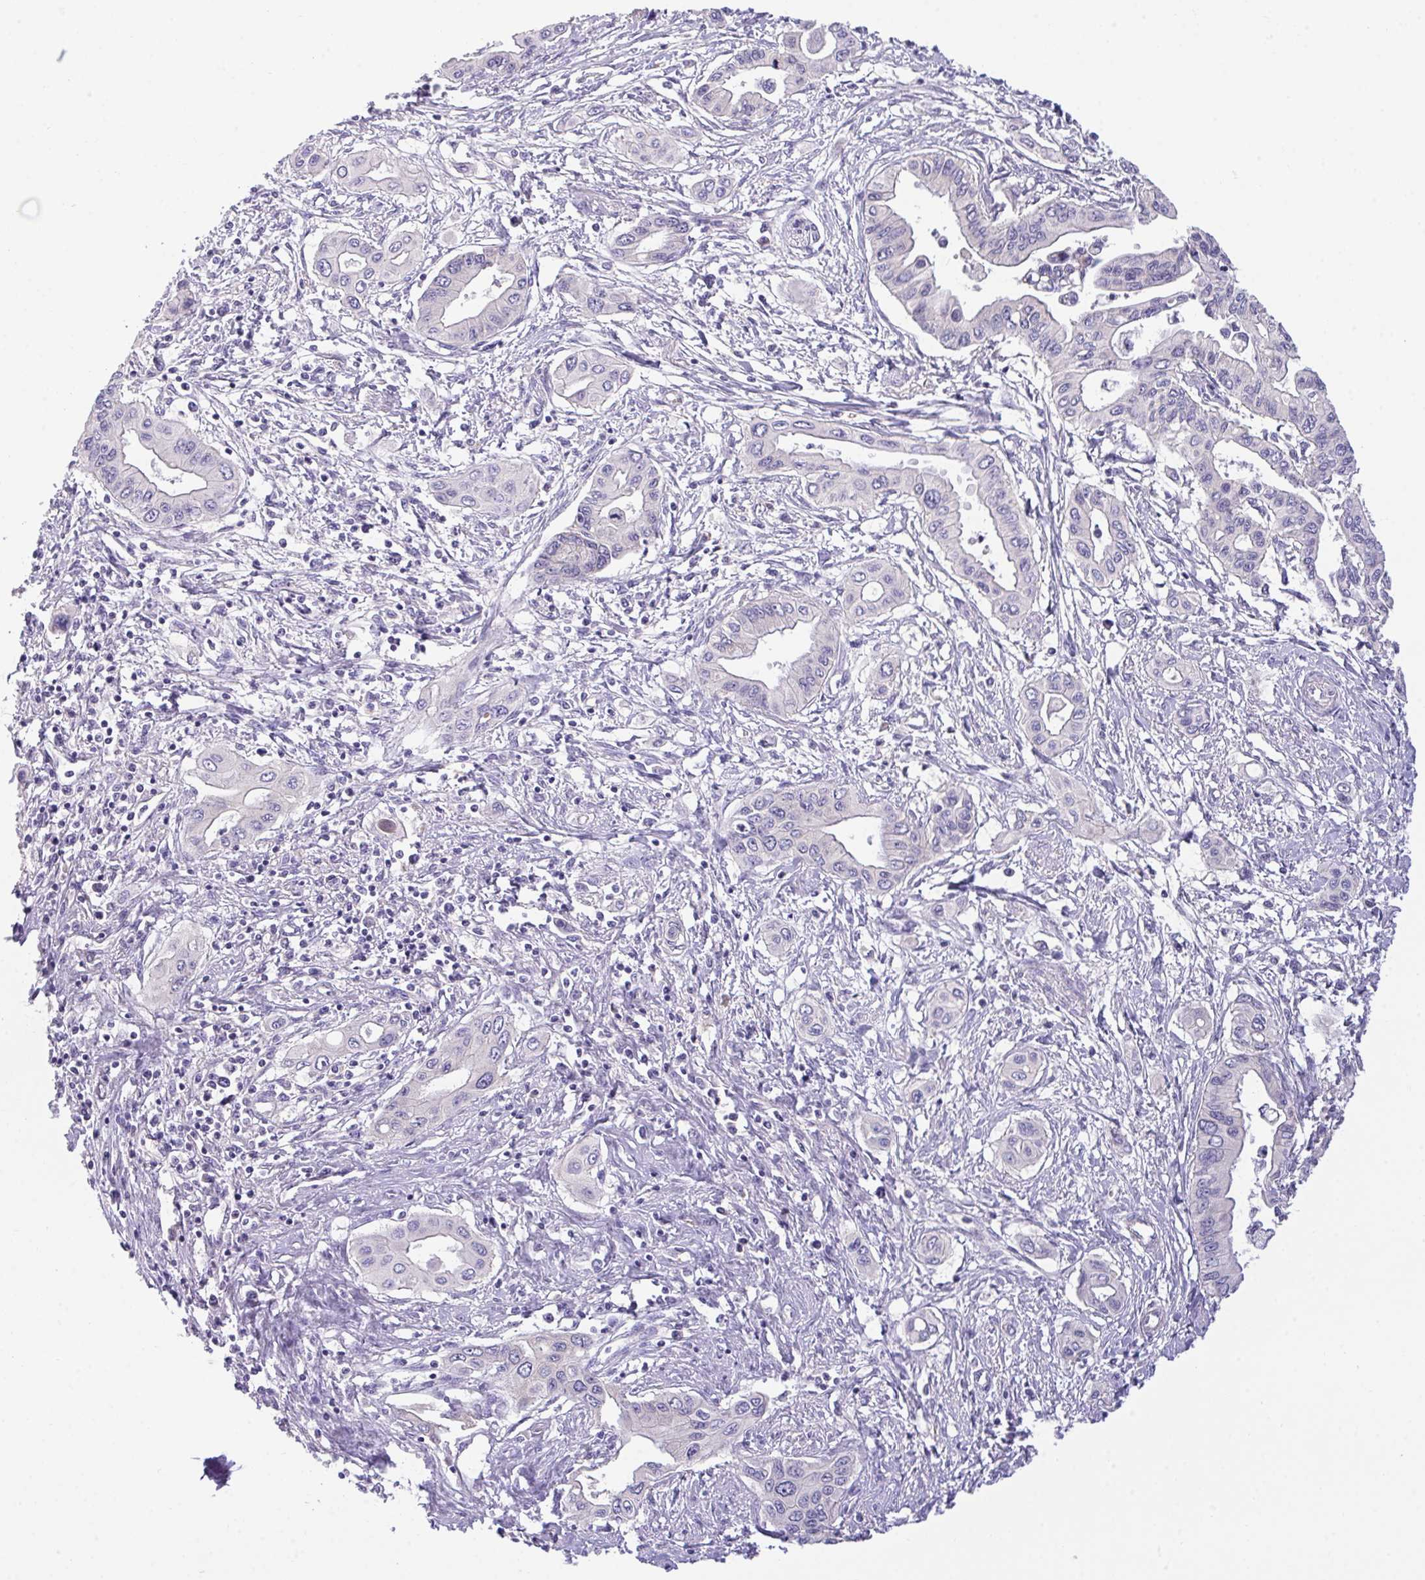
{"staining": {"intensity": "negative", "quantity": "none", "location": "none"}, "tissue": "pancreatic cancer", "cell_type": "Tumor cells", "image_type": "cancer", "snomed": [{"axis": "morphology", "description": "Adenocarcinoma, NOS"}, {"axis": "topography", "description": "Pancreas"}], "caption": "Immunohistochemistry histopathology image of human pancreatic adenocarcinoma stained for a protein (brown), which demonstrates no positivity in tumor cells.", "gene": "ZNF581", "patient": {"sex": "female", "age": 62}}